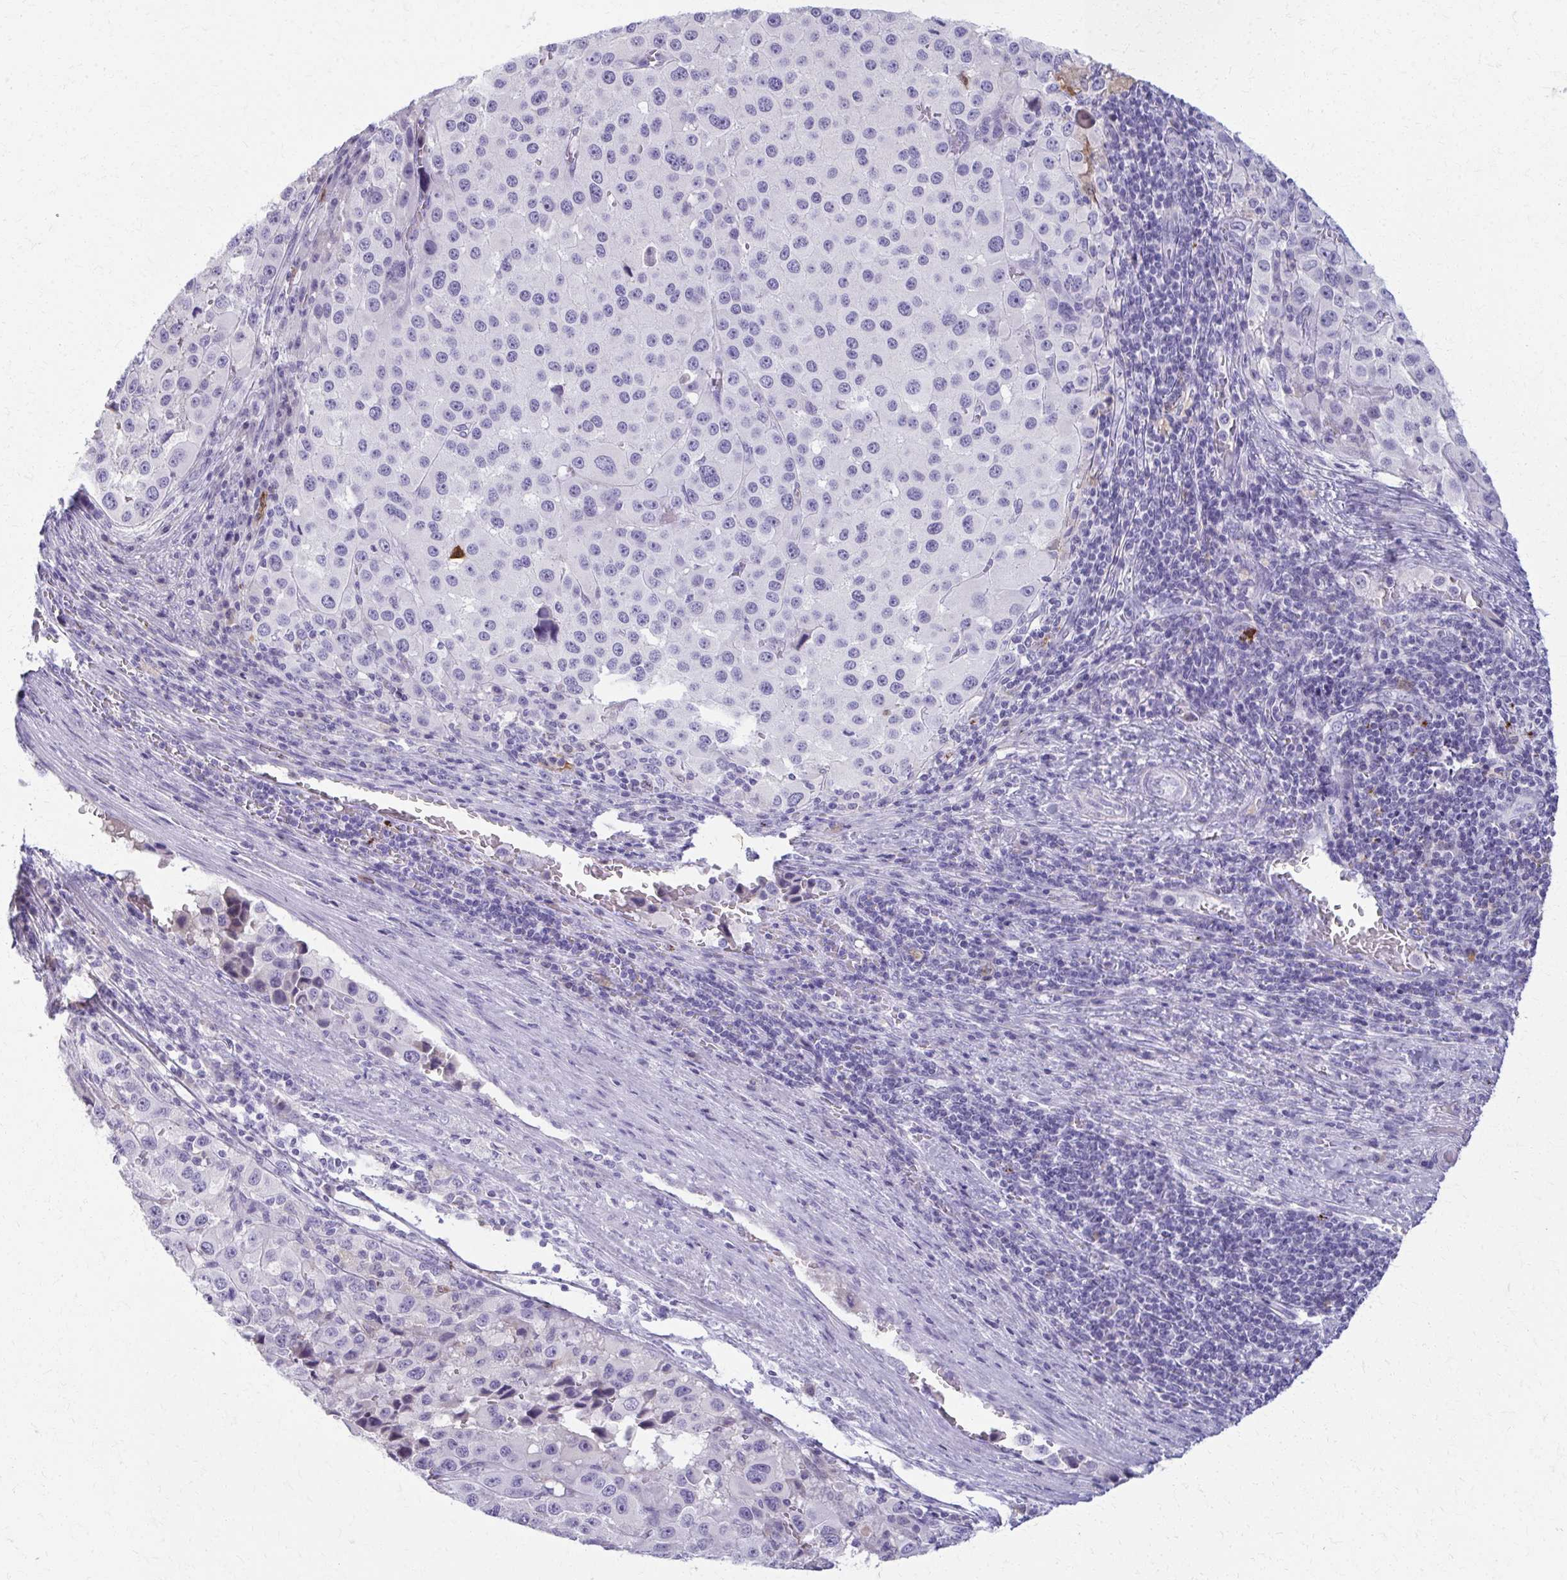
{"staining": {"intensity": "negative", "quantity": "none", "location": "none"}, "tissue": "melanoma", "cell_type": "Tumor cells", "image_type": "cancer", "snomed": [{"axis": "morphology", "description": "Malignant melanoma, Metastatic site"}, {"axis": "topography", "description": "Lymph node"}], "caption": "Photomicrograph shows no protein expression in tumor cells of malignant melanoma (metastatic site) tissue.", "gene": "OR4M1", "patient": {"sex": "female", "age": 65}}